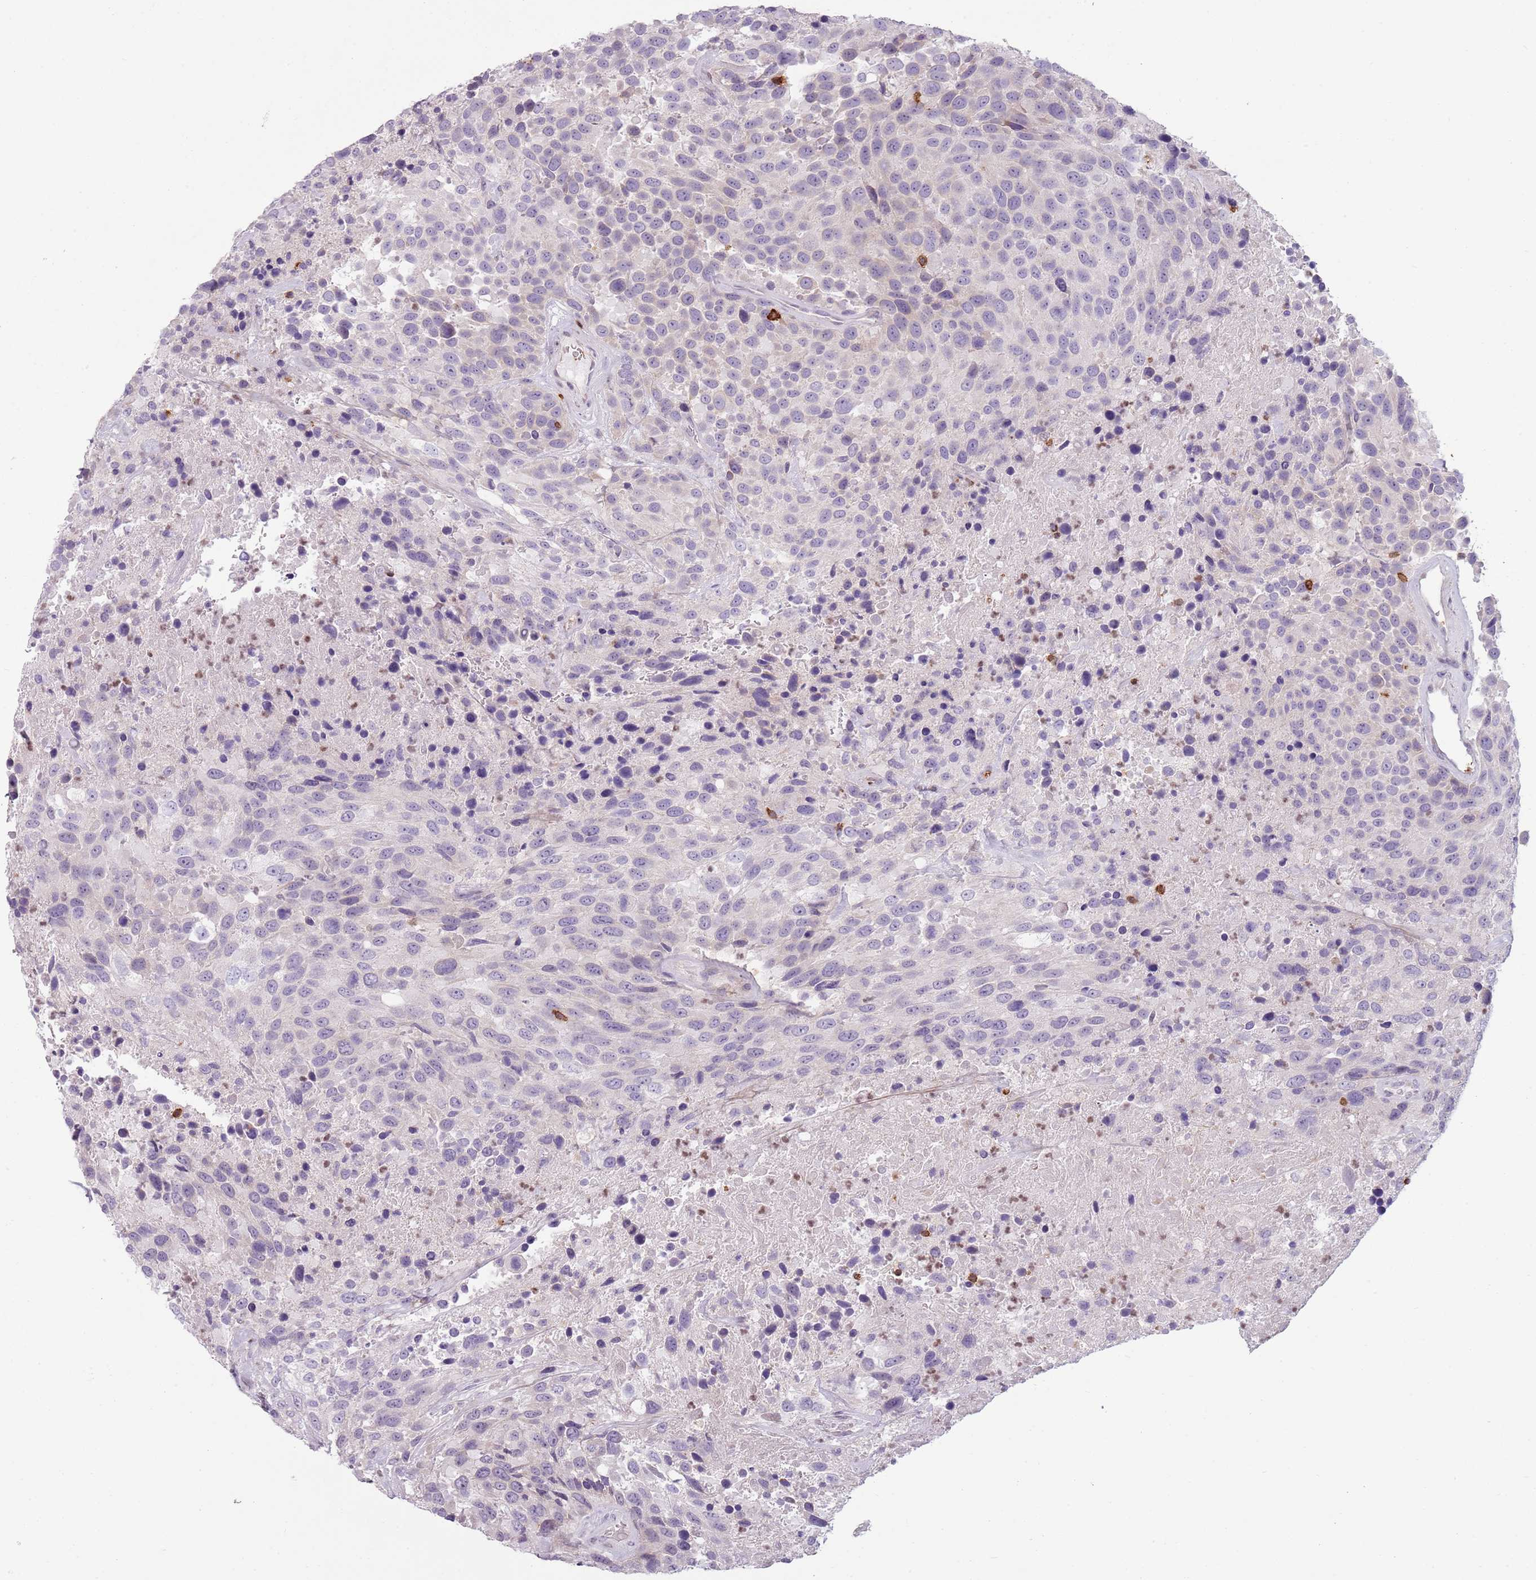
{"staining": {"intensity": "negative", "quantity": "none", "location": "none"}, "tissue": "urothelial cancer", "cell_type": "Tumor cells", "image_type": "cancer", "snomed": [{"axis": "morphology", "description": "Urothelial carcinoma, High grade"}, {"axis": "topography", "description": "Urinary bladder"}], "caption": "Immunohistochemistry image of neoplastic tissue: high-grade urothelial carcinoma stained with DAB (3,3'-diaminobenzidine) shows no significant protein staining in tumor cells.", "gene": "ZNF583", "patient": {"sex": "female", "age": 70}}